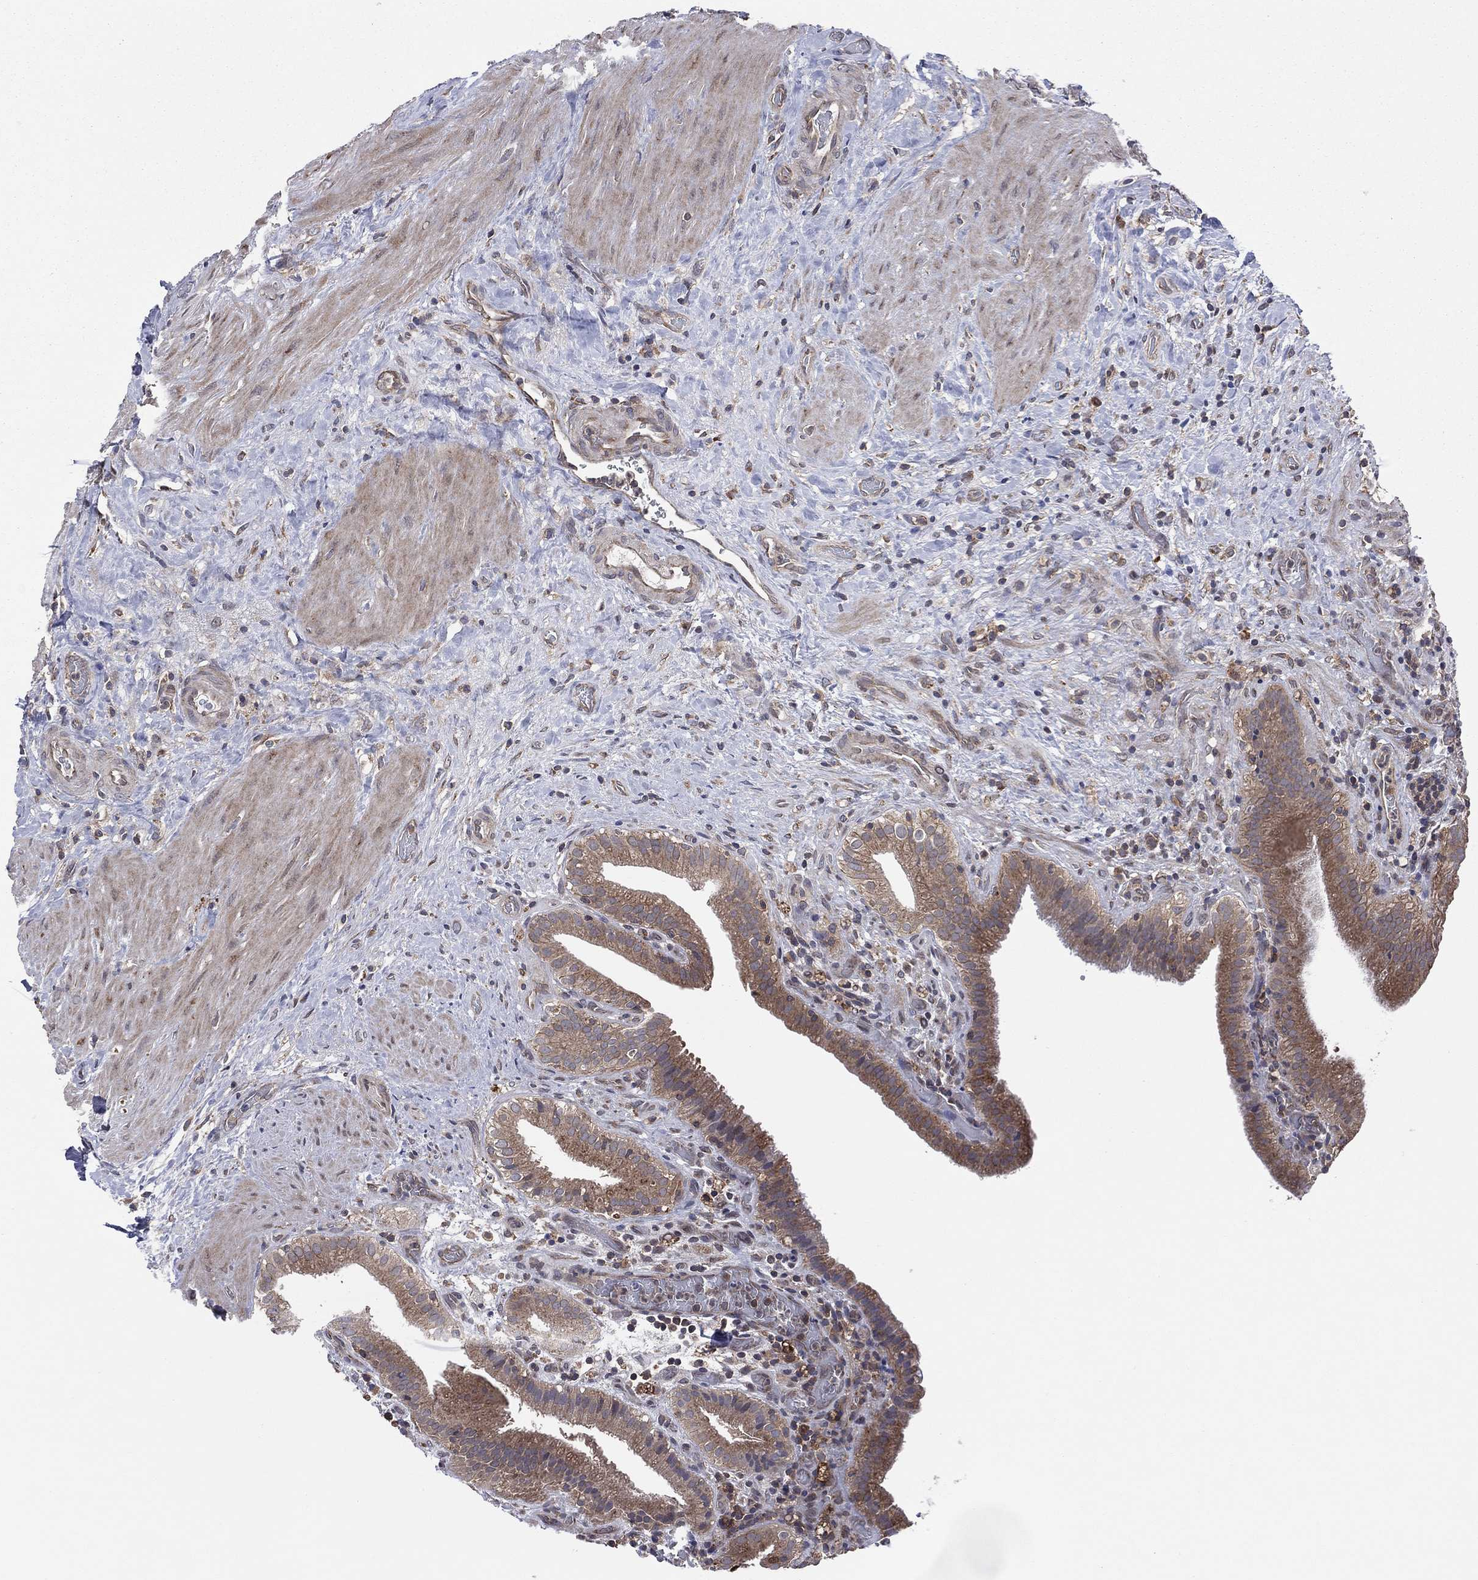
{"staining": {"intensity": "moderate", "quantity": ">75%", "location": "cytoplasmic/membranous"}, "tissue": "gallbladder", "cell_type": "Glandular cells", "image_type": "normal", "snomed": [{"axis": "morphology", "description": "Normal tissue, NOS"}, {"axis": "topography", "description": "Gallbladder"}], "caption": "IHC histopathology image of benign gallbladder stained for a protein (brown), which shows medium levels of moderate cytoplasmic/membranous positivity in approximately >75% of glandular cells.", "gene": "C2orf76", "patient": {"sex": "male", "age": 62}}